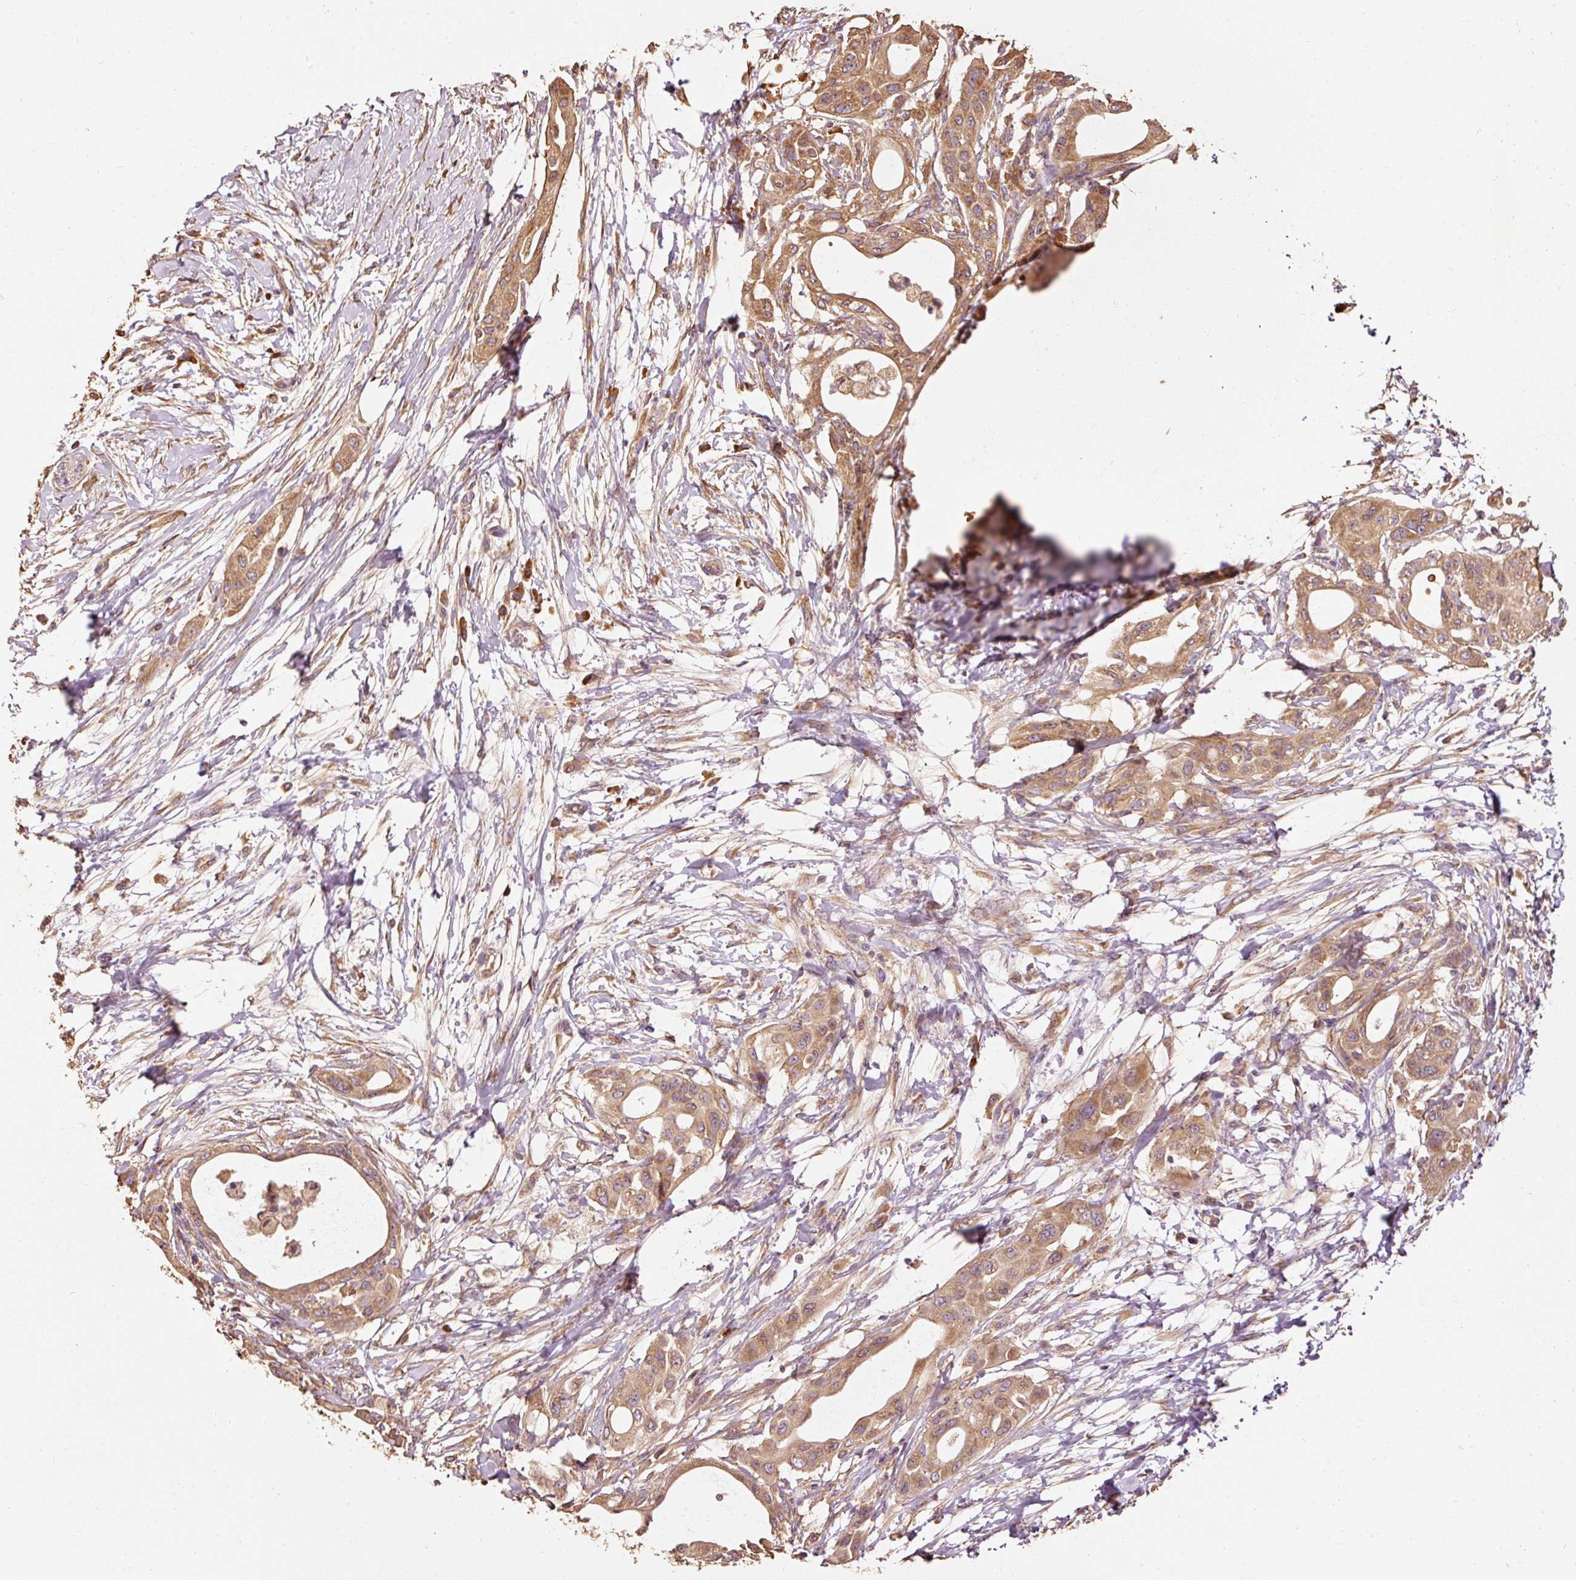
{"staining": {"intensity": "moderate", "quantity": ">75%", "location": "cytoplasmic/membranous"}, "tissue": "pancreatic cancer", "cell_type": "Tumor cells", "image_type": "cancer", "snomed": [{"axis": "morphology", "description": "Adenocarcinoma, NOS"}, {"axis": "topography", "description": "Pancreas"}], "caption": "This histopathology image displays IHC staining of human adenocarcinoma (pancreatic), with medium moderate cytoplasmic/membranous staining in approximately >75% of tumor cells.", "gene": "EFHC1", "patient": {"sex": "male", "age": 68}}